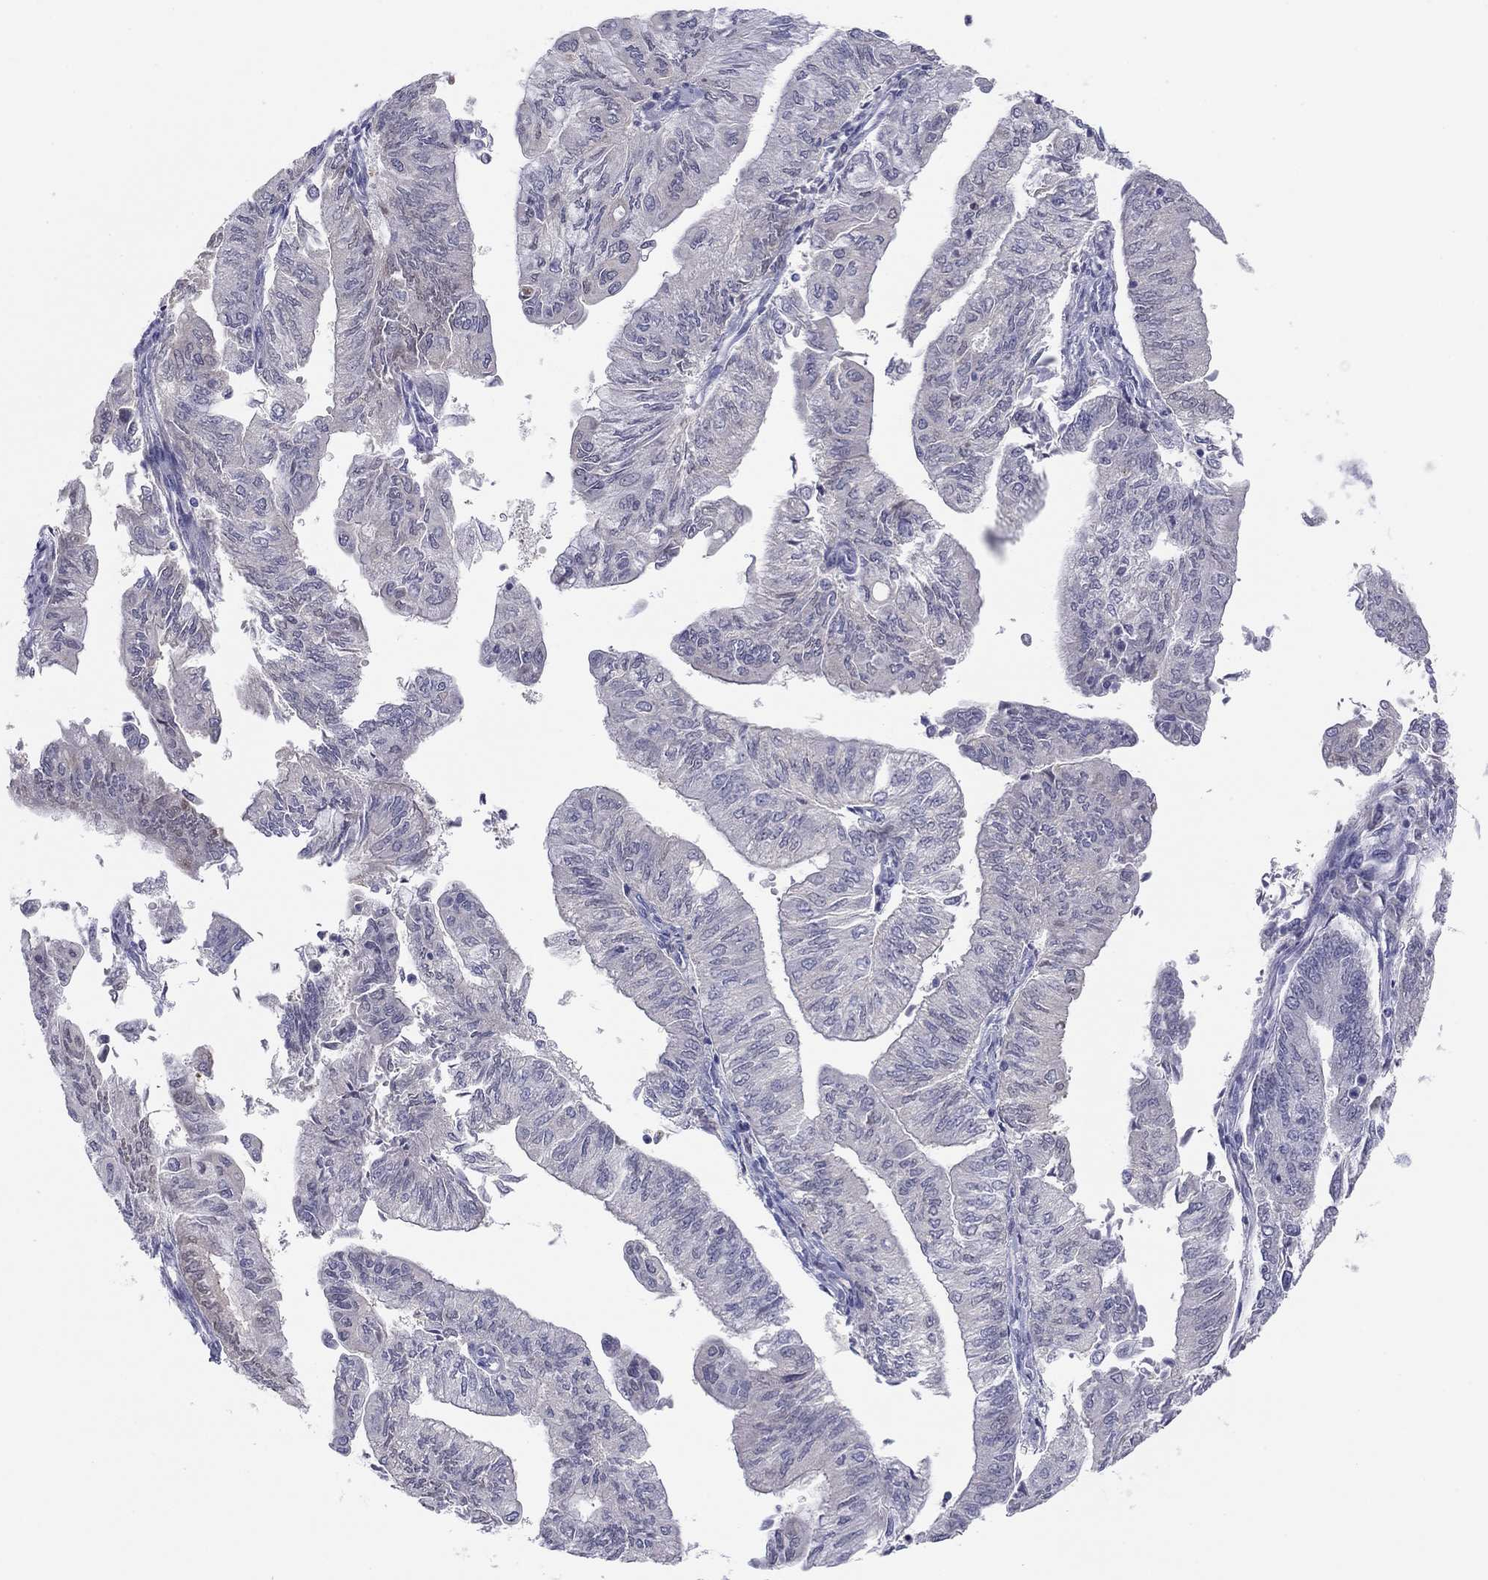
{"staining": {"intensity": "negative", "quantity": "none", "location": "none"}, "tissue": "endometrial cancer", "cell_type": "Tumor cells", "image_type": "cancer", "snomed": [{"axis": "morphology", "description": "Adenocarcinoma, NOS"}, {"axis": "topography", "description": "Endometrium"}], "caption": "IHC histopathology image of adenocarcinoma (endometrial) stained for a protein (brown), which displays no positivity in tumor cells.", "gene": "PDXK", "patient": {"sex": "female", "age": 59}}